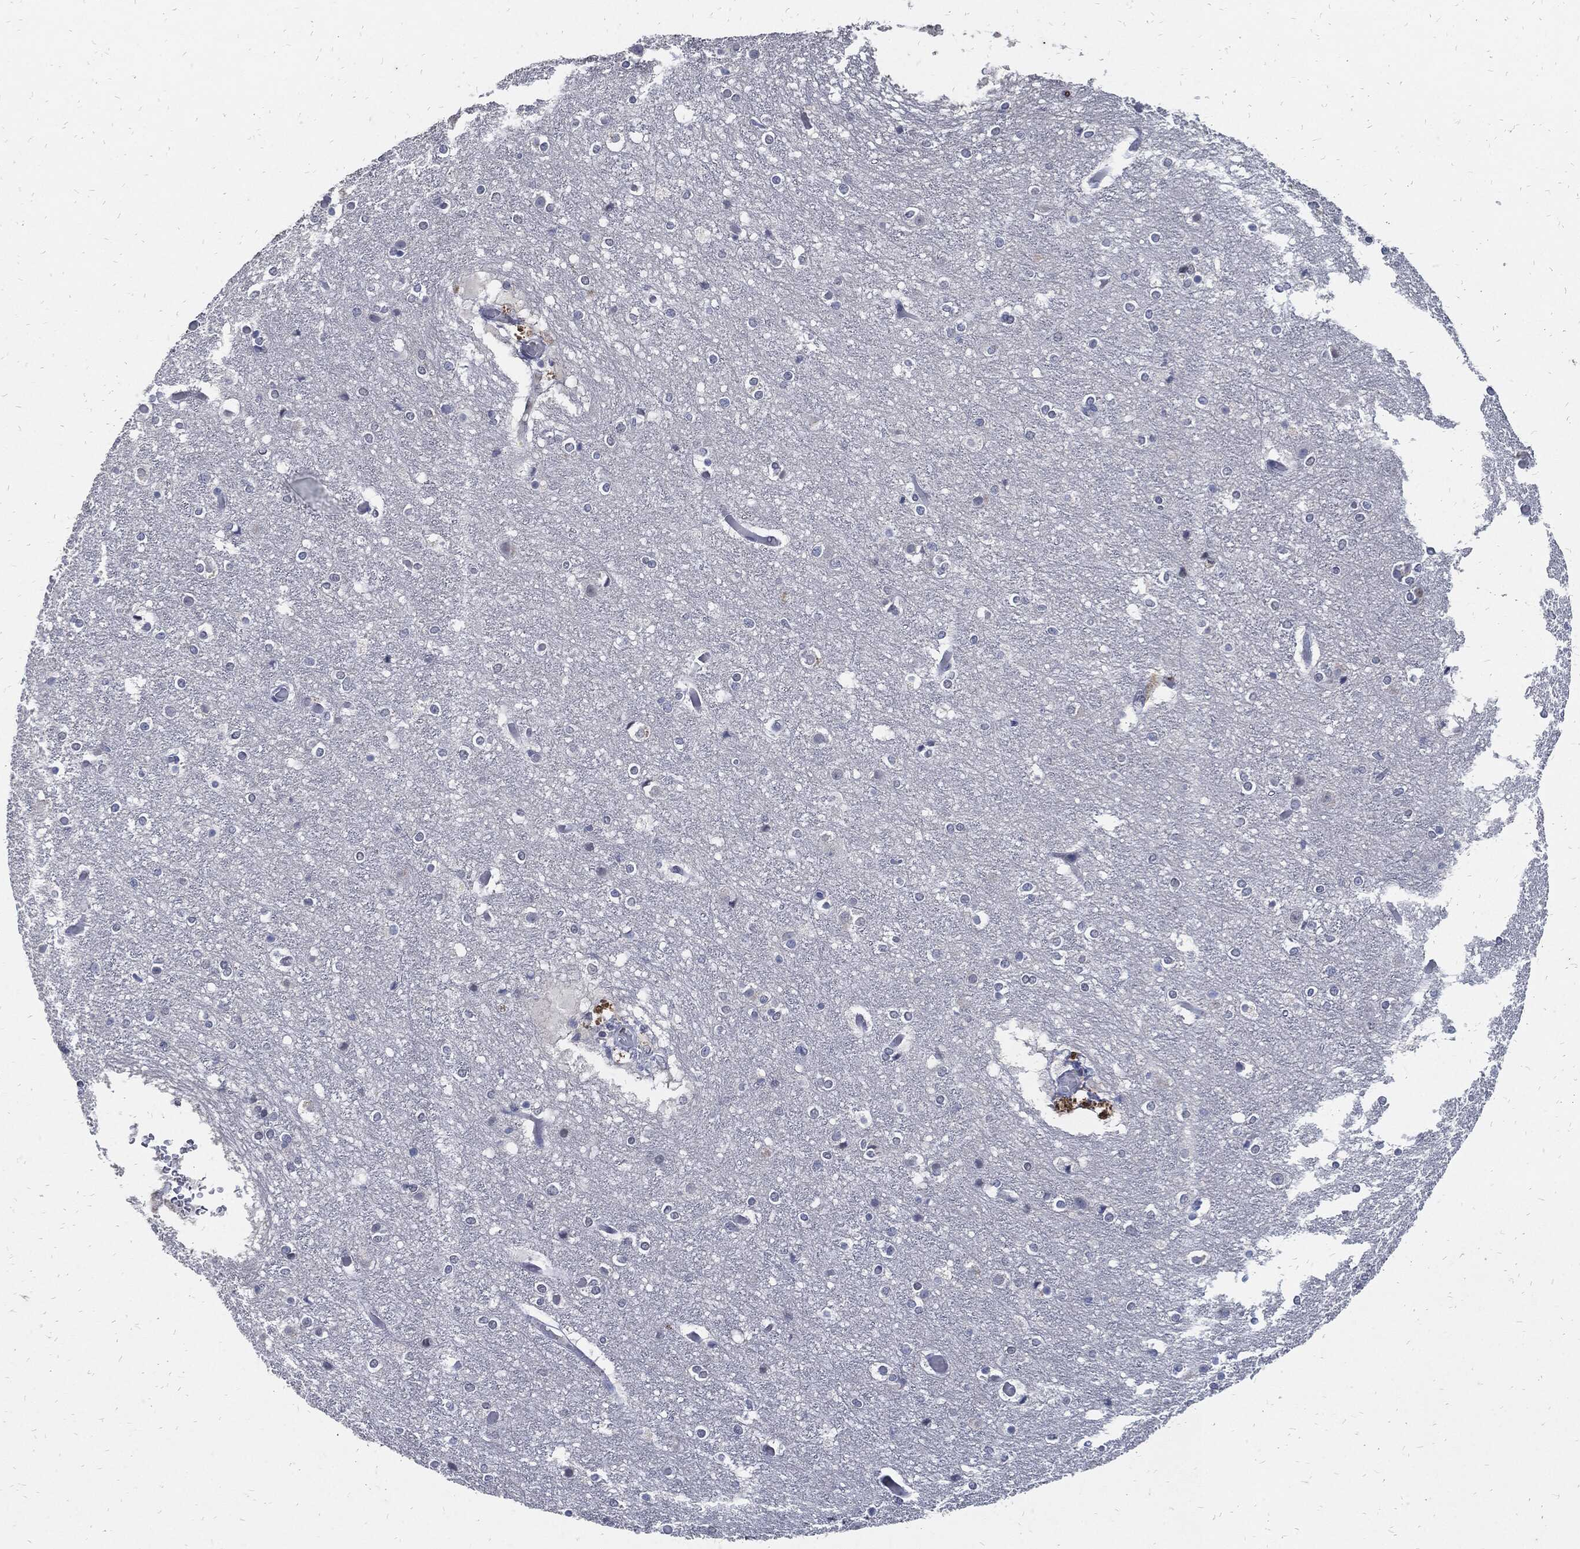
{"staining": {"intensity": "negative", "quantity": "none", "location": "none"}, "tissue": "cerebral cortex", "cell_type": "Endothelial cells", "image_type": "normal", "snomed": [{"axis": "morphology", "description": "Normal tissue, NOS"}, {"axis": "topography", "description": "Cerebral cortex"}], "caption": "IHC image of unremarkable human cerebral cortex stained for a protein (brown), which displays no expression in endothelial cells.", "gene": "JUN", "patient": {"sex": "female", "age": 52}}